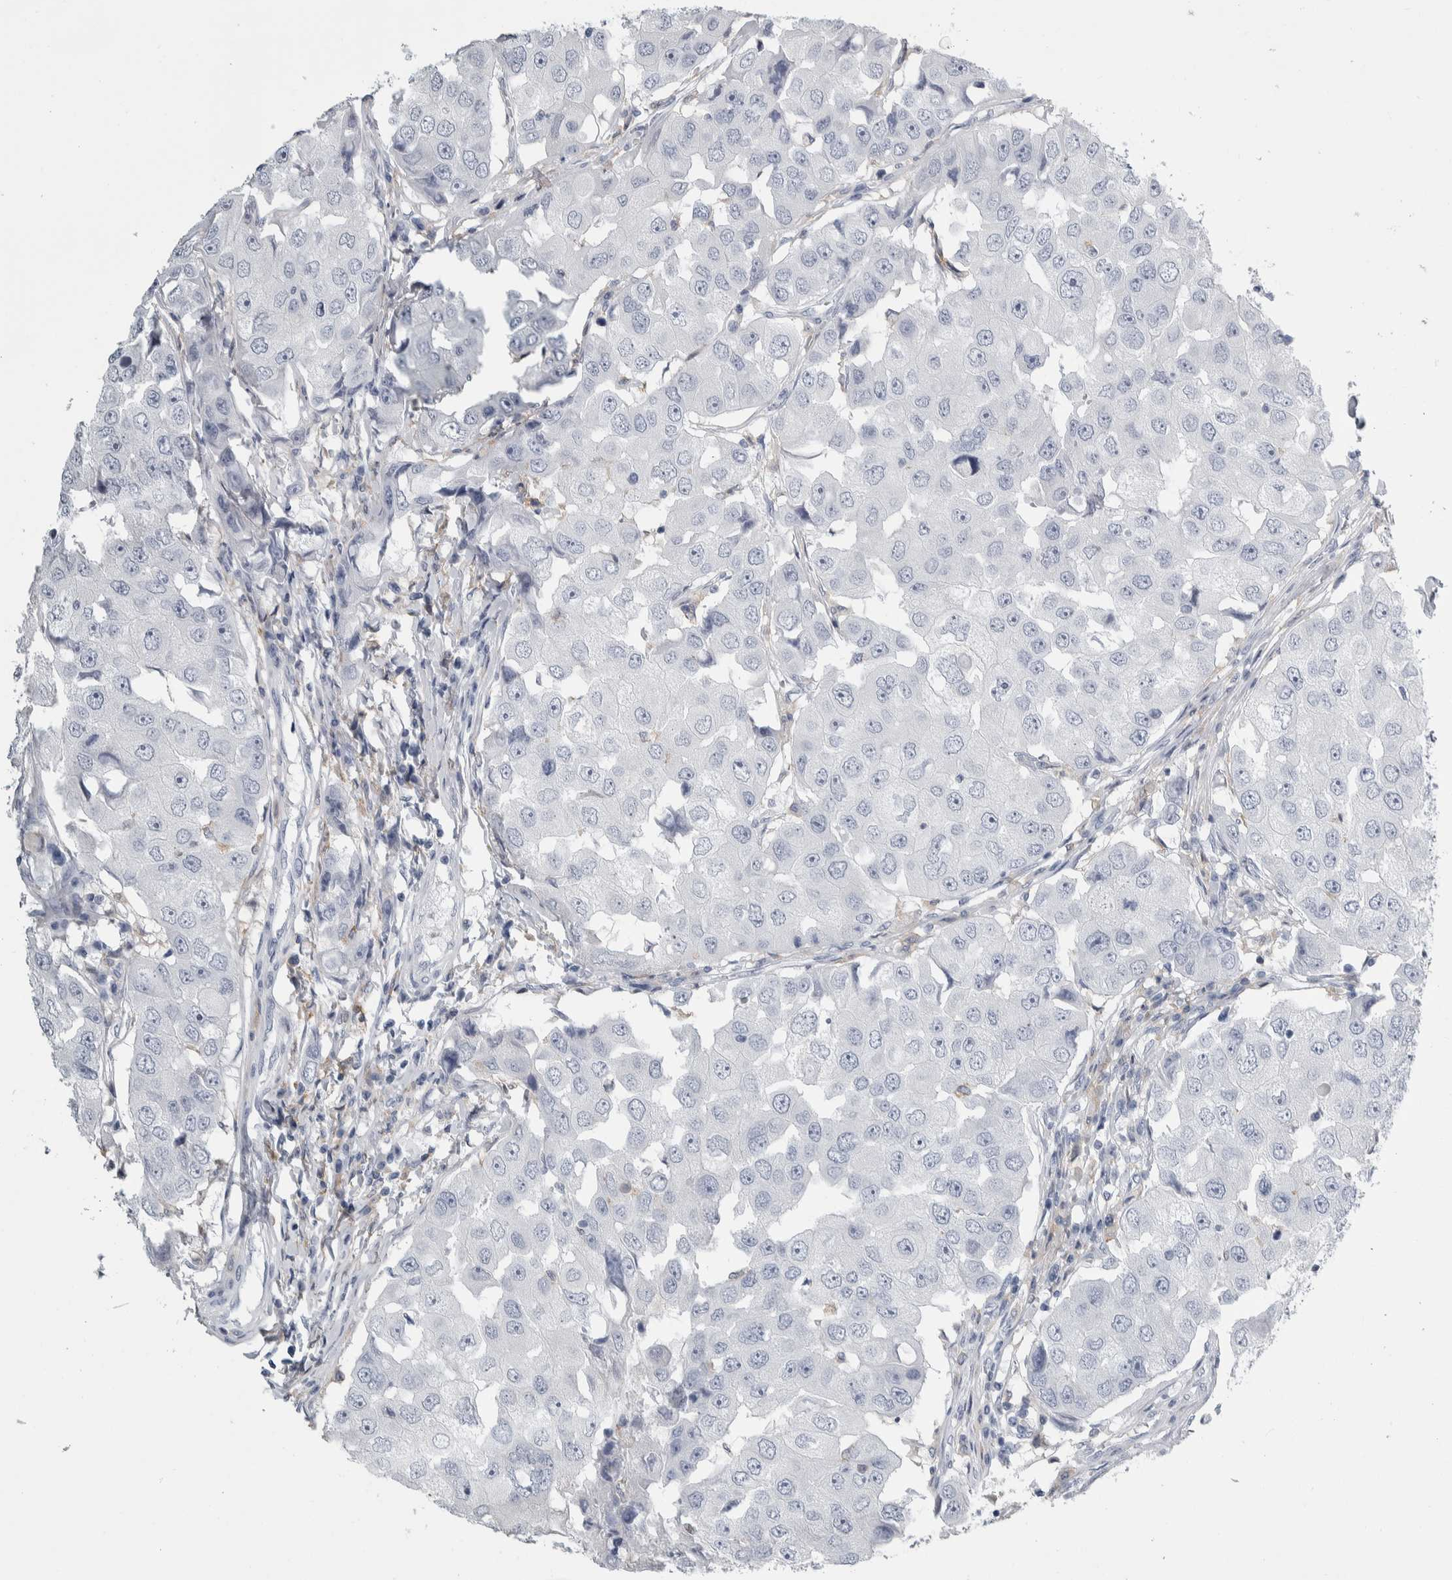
{"staining": {"intensity": "negative", "quantity": "none", "location": "none"}, "tissue": "breast cancer", "cell_type": "Tumor cells", "image_type": "cancer", "snomed": [{"axis": "morphology", "description": "Duct carcinoma"}, {"axis": "topography", "description": "Breast"}], "caption": "This is an immunohistochemistry image of human breast cancer (infiltrating ductal carcinoma). There is no staining in tumor cells.", "gene": "SKAP2", "patient": {"sex": "female", "age": 27}}